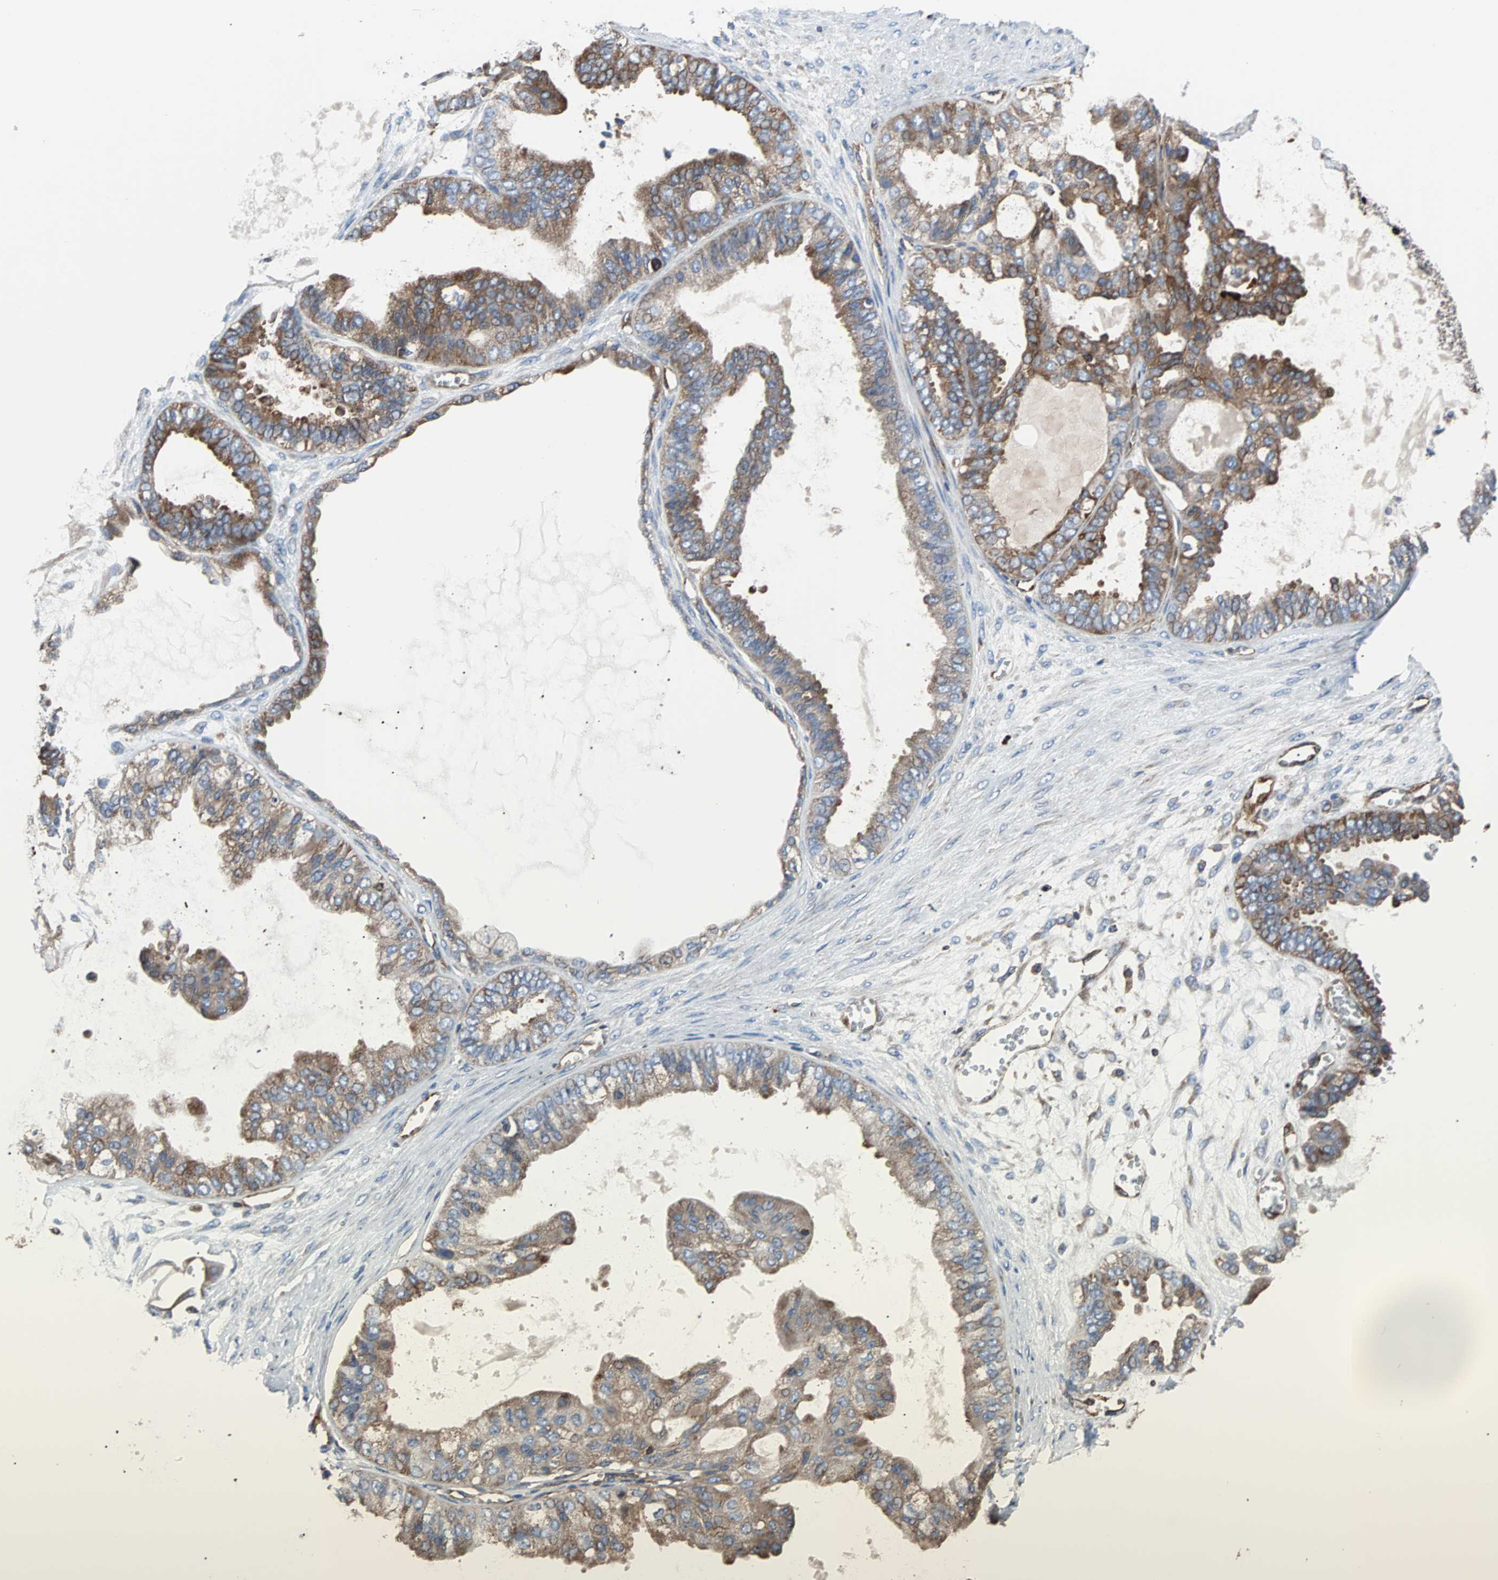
{"staining": {"intensity": "weak", "quantity": ">75%", "location": "cytoplasmic/membranous"}, "tissue": "ovarian cancer", "cell_type": "Tumor cells", "image_type": "cancer", "snomed": [{"axis": "morphology", "description": "Carcinoma, NOS"}, {"axis": "morphology", "description": "Carcinoma, endometroid"}, {"axis": "topography", "description": "Ovary"}], "caption": "Ovarian cancer stained for a protein exhibits weak cytoplasmic/membranous positivity in tumor cells. (Brightfield microscopy of DAB IHC at high magnification).", "gene": "PLCG2", "patient": {"sex": "female", "age": 50}}